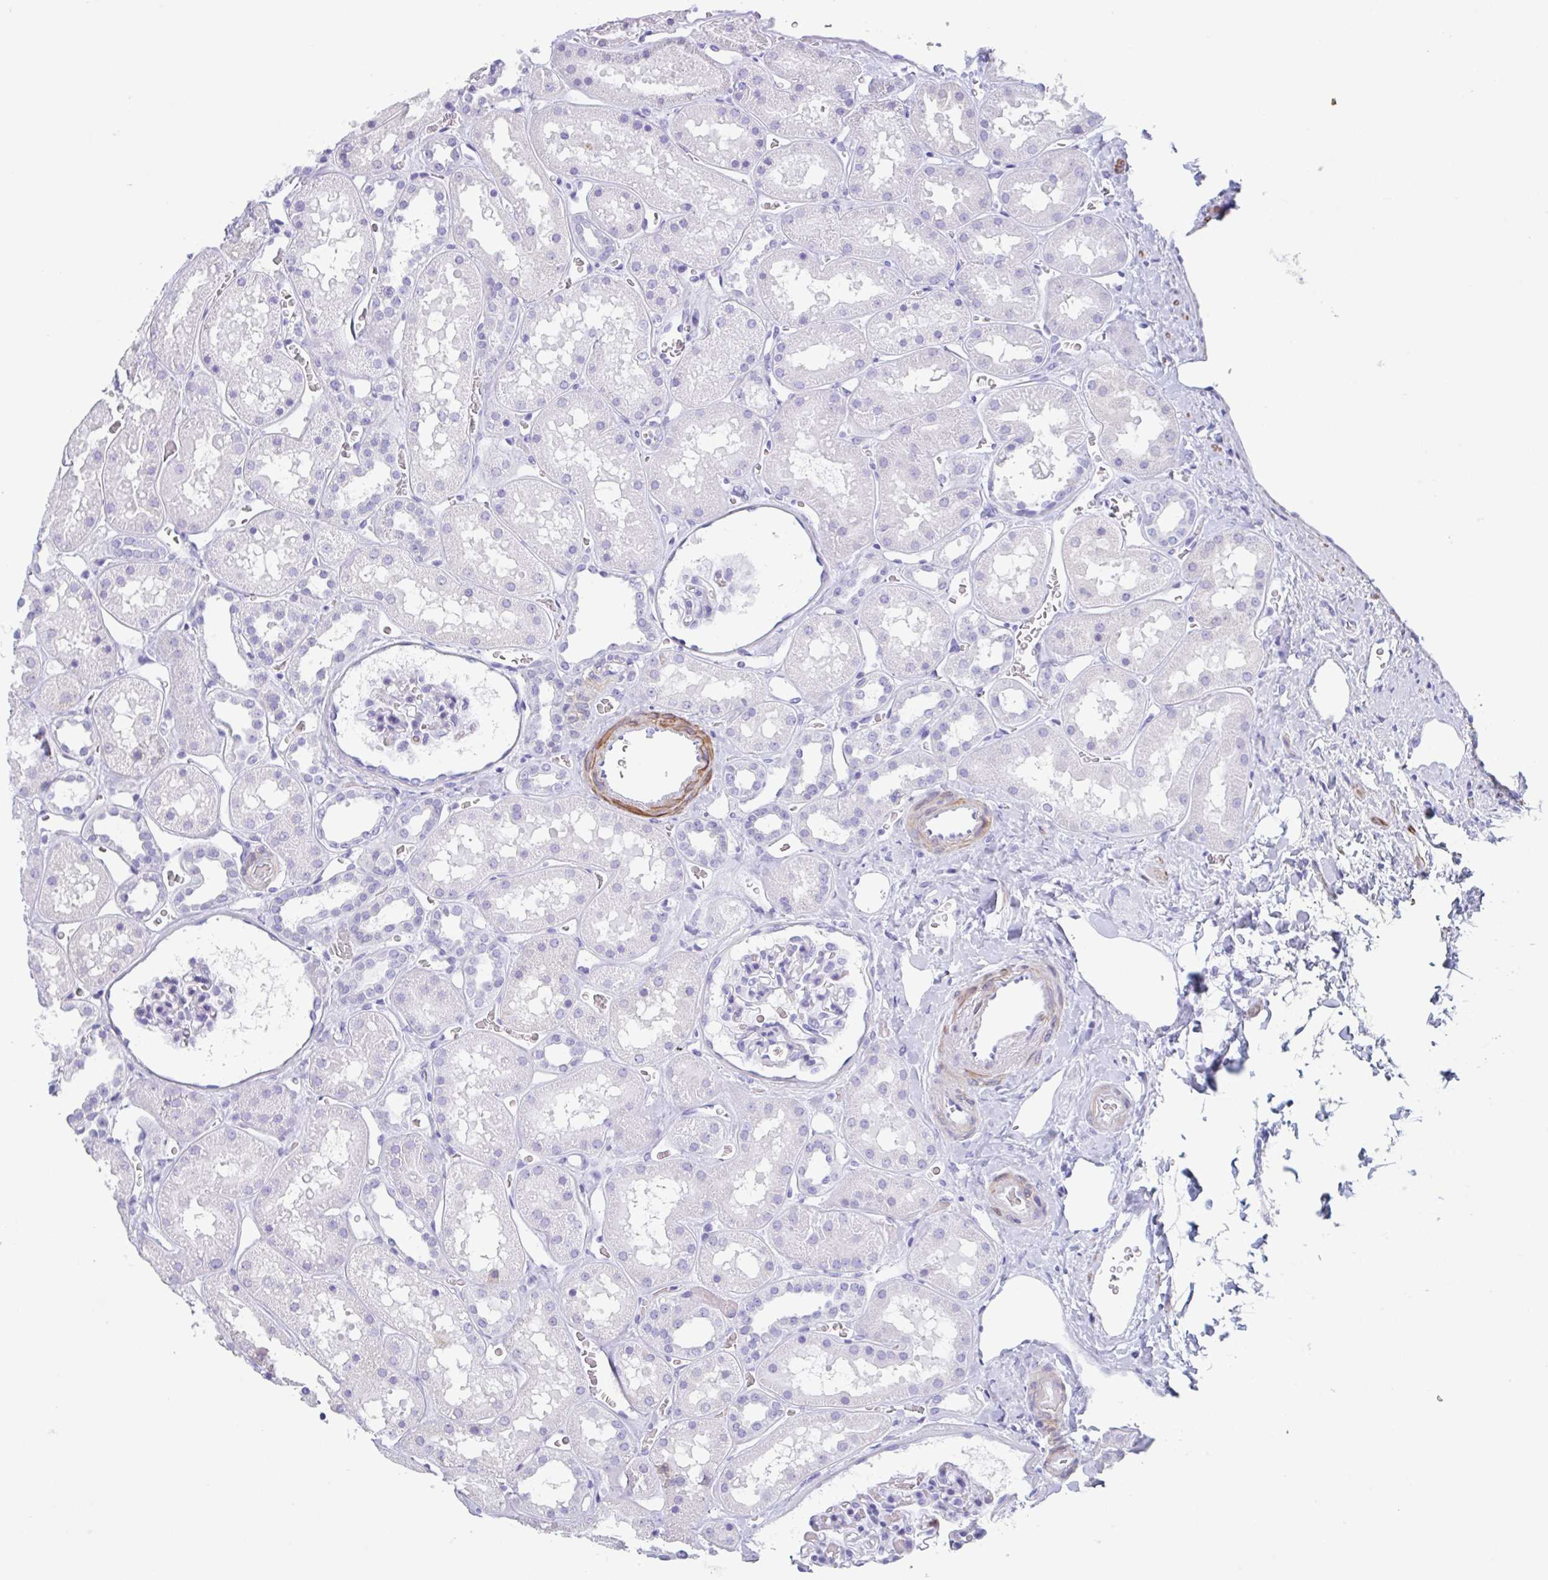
{"staining": {"intensity": "negative", "quantity": "none", "location": "none"}, "tissue": "kidney", "cell_type": "Cells in glomeruli", "image_type": "normal", "snomed": [{"axis": "morphology", "description": "Normal tissue, NOS"}, {"axis": "topography", "description": "Kidney"}], "caption": "Protein analysis of benign kidney exhibits no significant expression in cells in glomeruli. The staining is performed using DAB (3,3'-diaminobenzidine) brown chromogen with nuclei counter-stained in using hematoxylin.", "gene": "TAS2R41", "patient": {"sex": "female", "age": 41}}